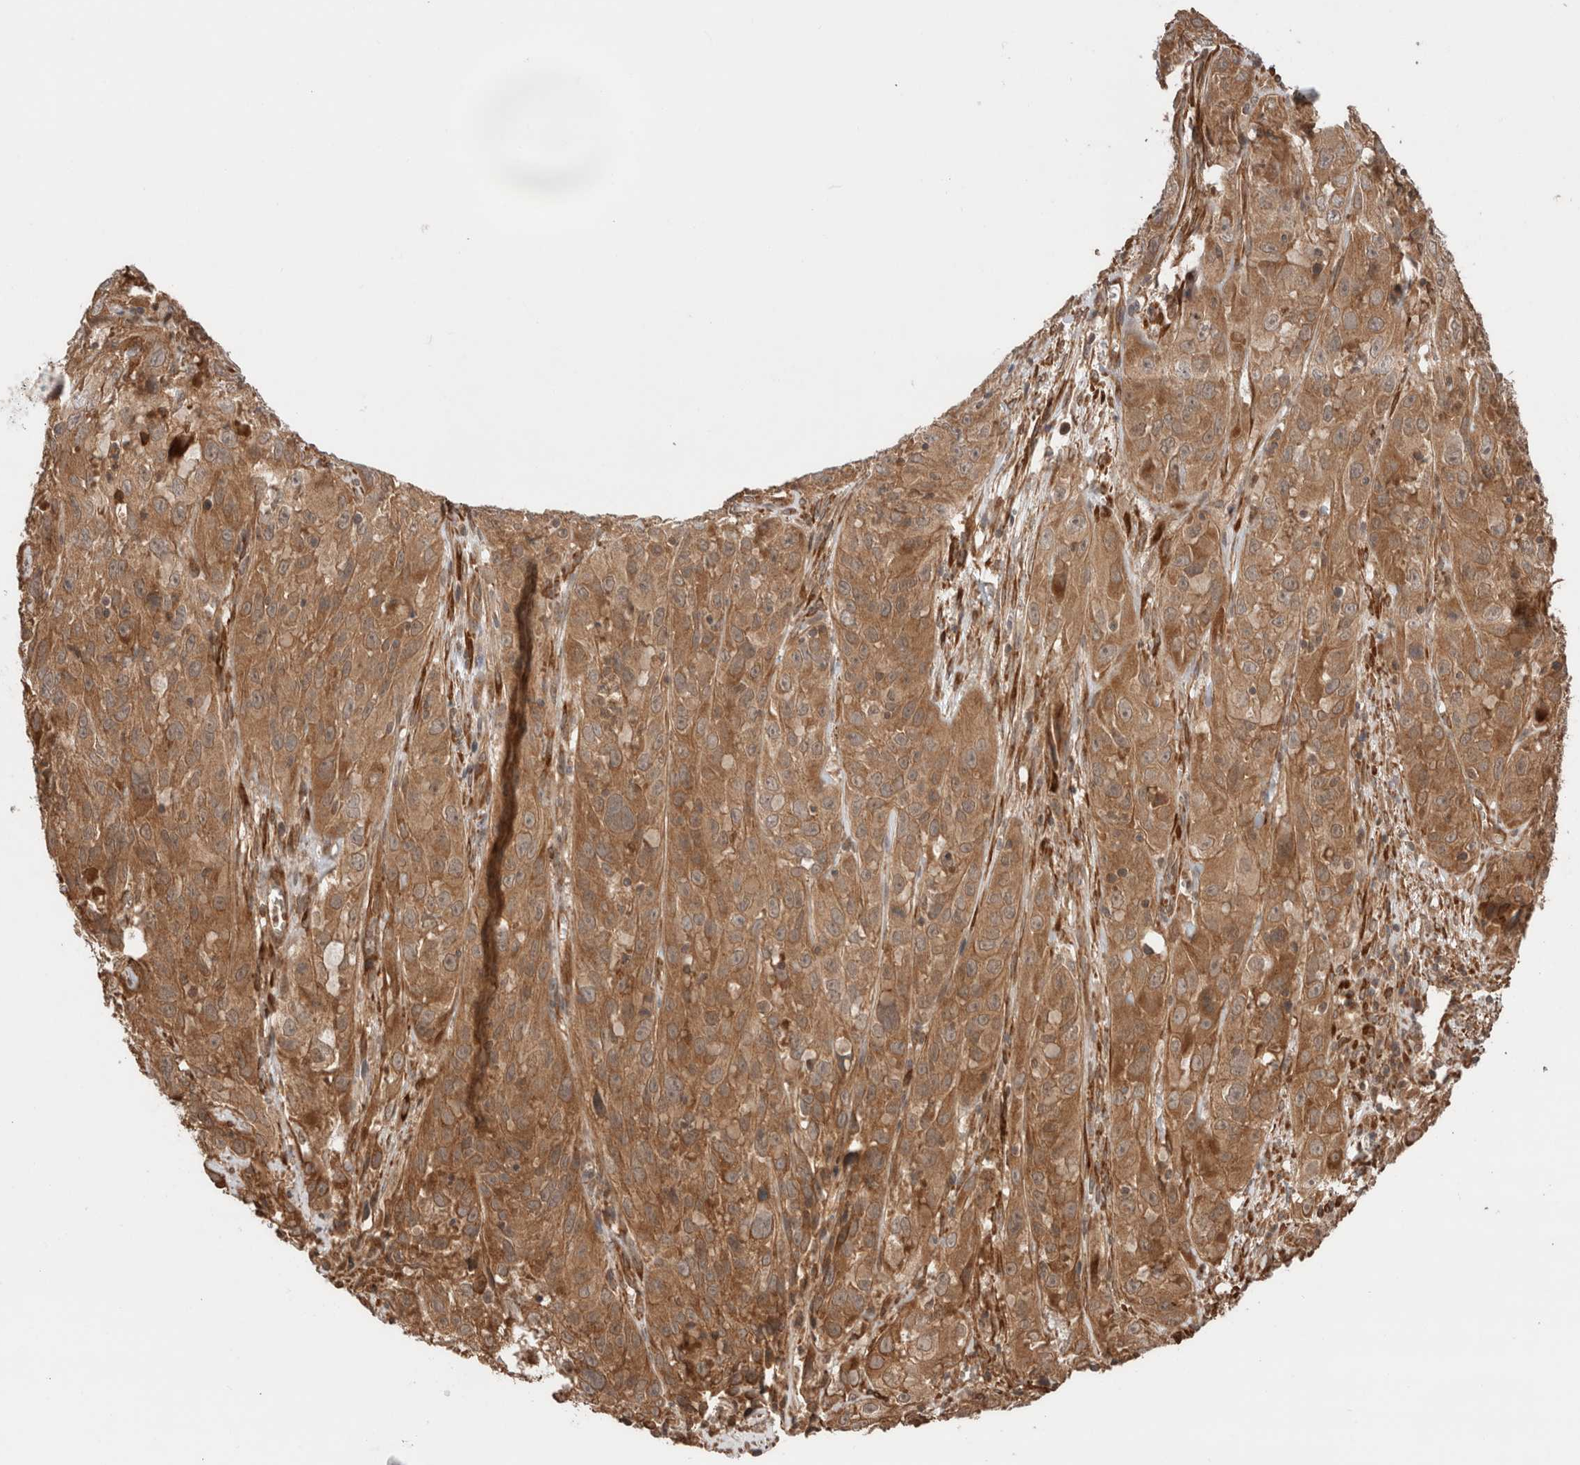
{"staining": {"intensity": "moderate", "quantity": ">75%", "location": "cytoplasmic/membranous"}, "tissue": "cervical cancer", "cell_type": "Tumor cells", "image_type": "cancer", "snomed": [{"axis": "morphology", "description": "Squamous cell carcinoma, NOS"}, {"axis": "topography", "description": "Cervix"}], "caption": "Cervical cancer (squamous cell carcinoma) stained with DAB IHC demonstrates medium levels of moderate cytoplasmic/membranous expression in about >75% of tumor cells.", "gene": "ZNF649", "patient": {"sex": "female", "age": 32}}